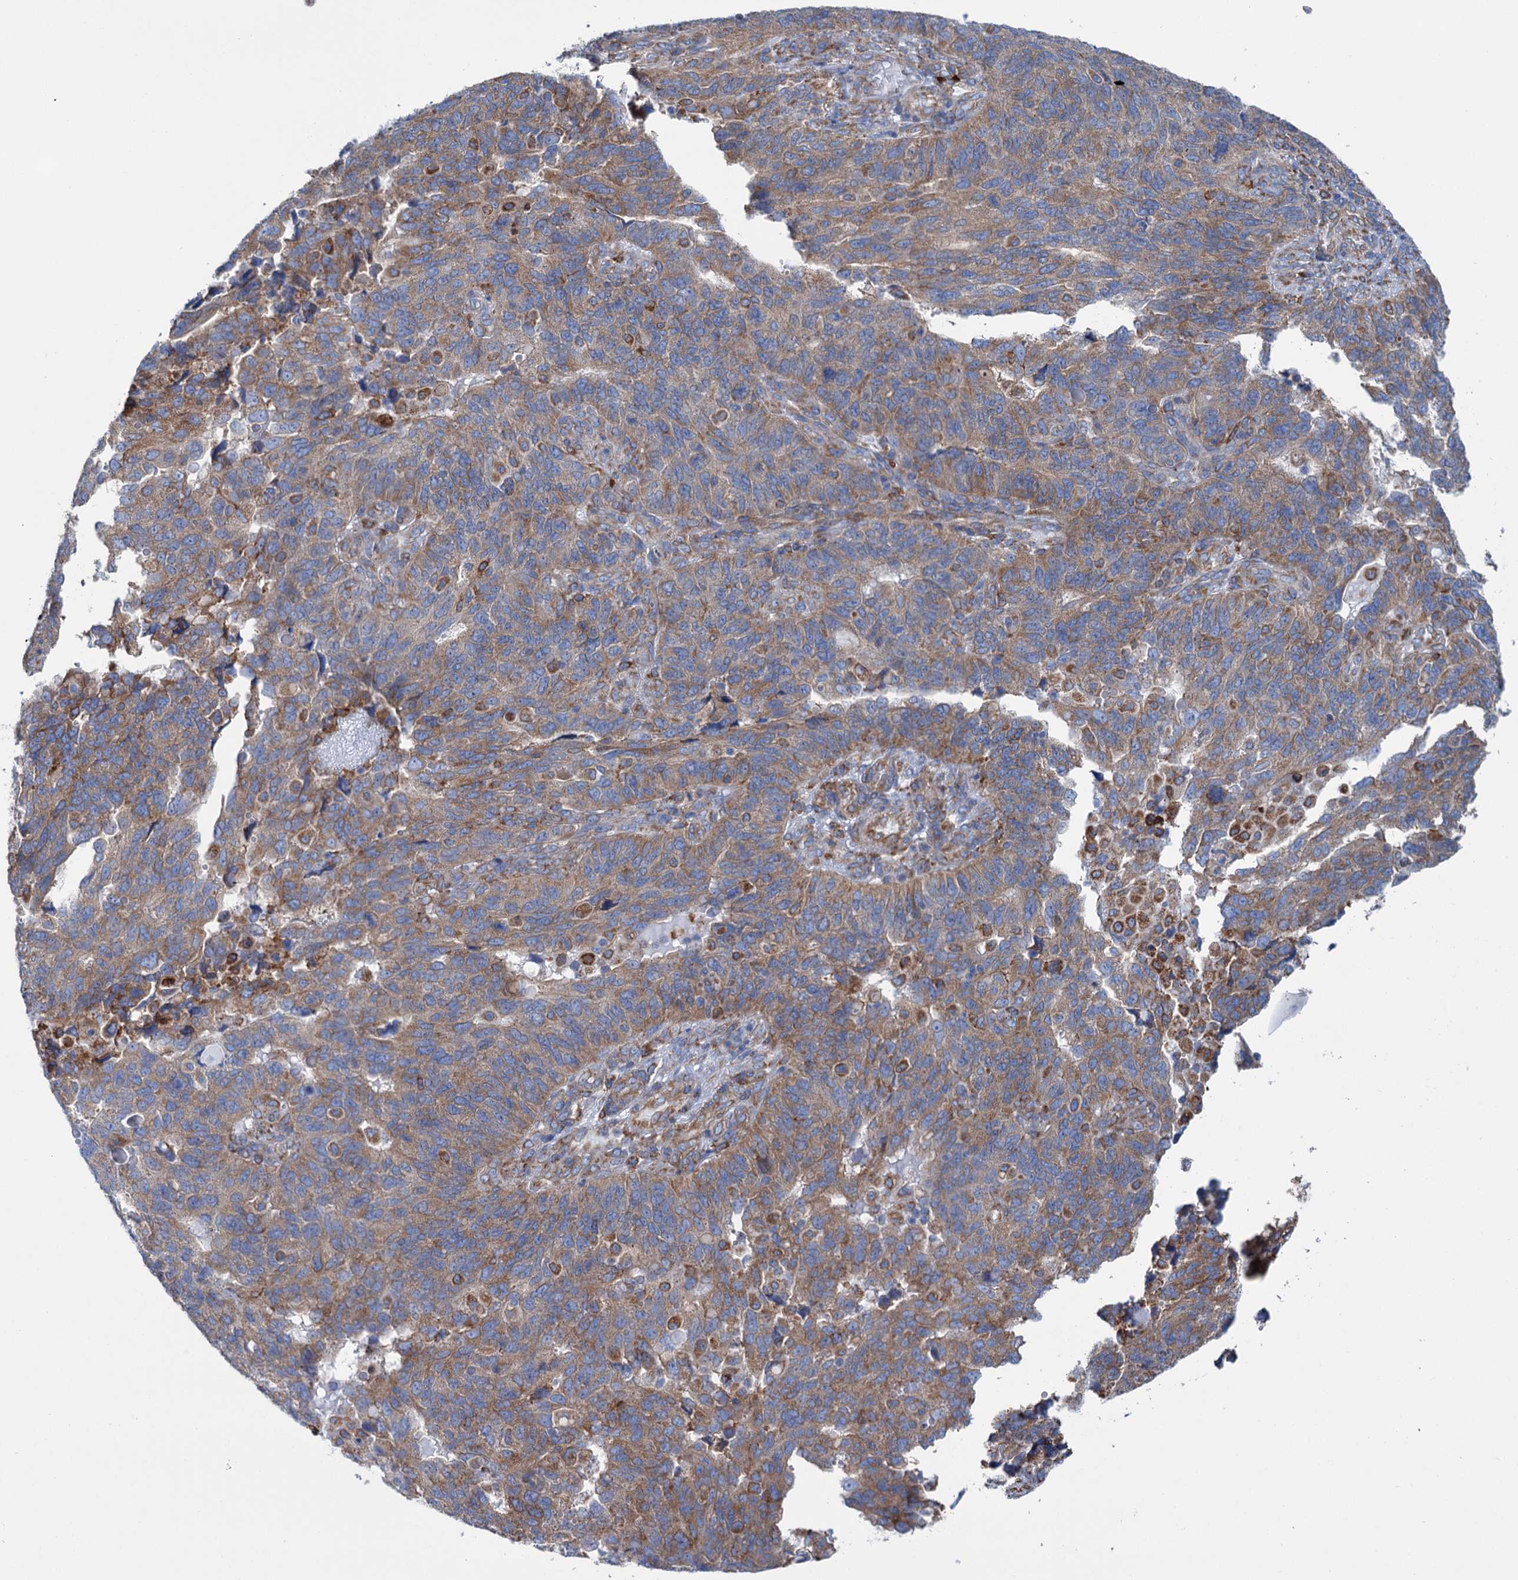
{"staining": {"intensity": "moderate", "quantity": ">75%", "location": "cytoplasmic/membranous"}, "tissue": "endometrial cancer", "cell_type": "Tumor cells", "image_type": "cancer", "snomed": [{"axis": "morphology", "description": "Adenocarcinoma, NOS"}, {"axis": "topography", "description": "Endometrium"}], "caption": "The image exhibits staining of endometrial adenocarcinoma, revealing moderate cytoplasmic/membranous protein staining (brown color) within tumor cells.", "gene": "SHE", "patient": {"sex": "female", "age": 66}}